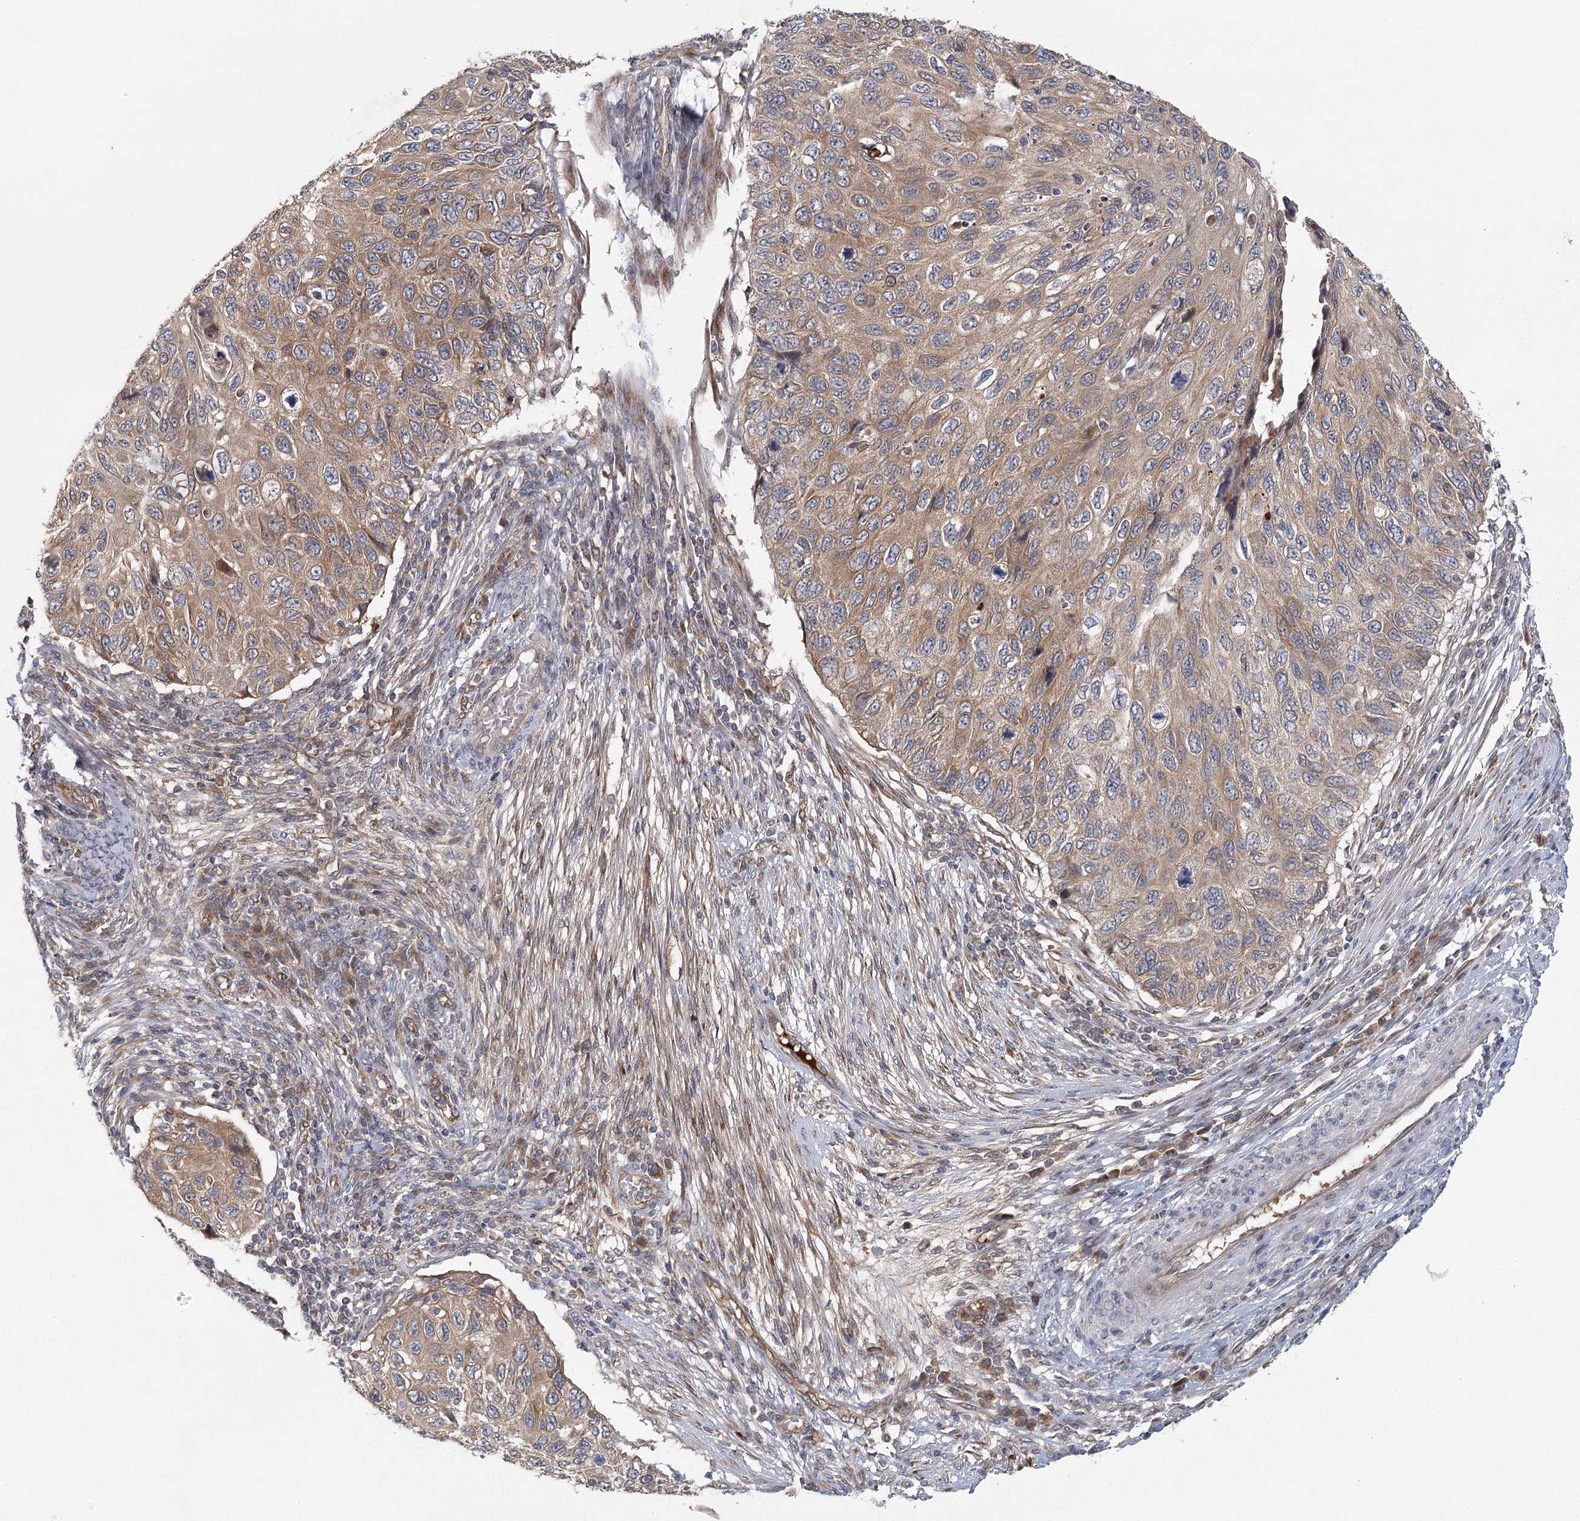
{"staining": {"intensity": "moderate", "quantity": ">75%", "location": "cytoplasmic/membranous"}, "tissue": "cervical cancer", "cell_type": "Tumor cells", "image_type": "cancer", "snomed": [{"axis": "morphology", "description": "Squamous cell carcinoma, NOS"}, {"axis": "topography", "description": "Cervix"}], "caption": "A photomicrograph of human cervical cancer stained for a protein demonstrates moderate cytoplasmic/membranous brown staining in tumor cells.", "gene": "LRRC14B", "patient": {"sex": "female", "age": 70}}